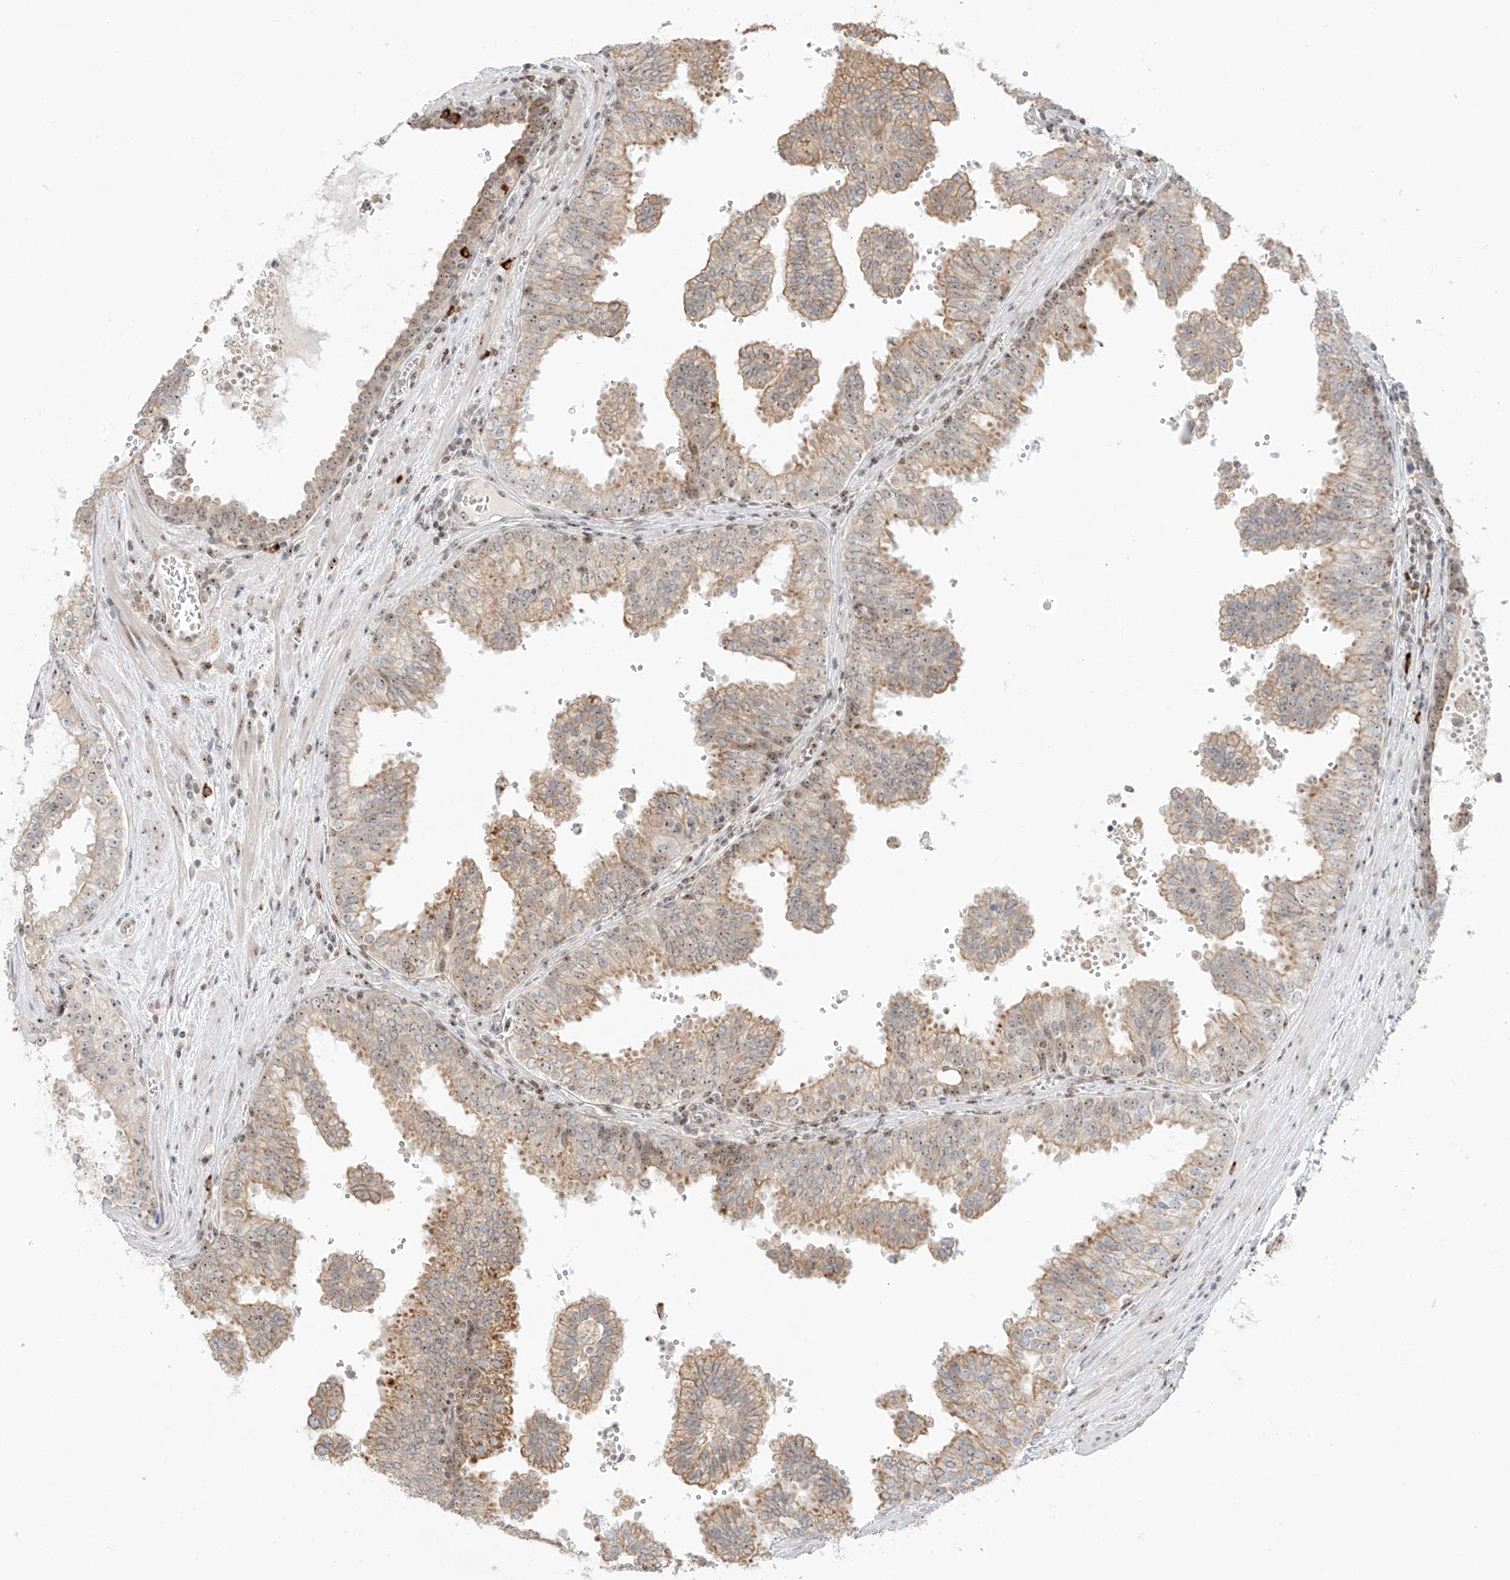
{"staining": {"intensity": "moderate", "quantity": ">75%", "location": "cytoplasmic/membranous,nuclear"}, "tissue": "prostate cancer", "cell_type": "Tumor cells", "image_type": "cancer", "snomed": [{"axis": "morphology", "description": "Adenocarcinoma, High grade"}, {"axis": "topography", "description": "Prostate"}], "caption": "Immunohistochemical staining of human prostate high-grade adenocarcinoma reveals medium levels of moderate cytoplasmic/membranous and nuclear positivity in about >75% of tumor cells. (Brightfield microscopy of DAB IHC at high magnification).", "gene": "ZNF512", "patient": {"sex": "male", "age": 68}}